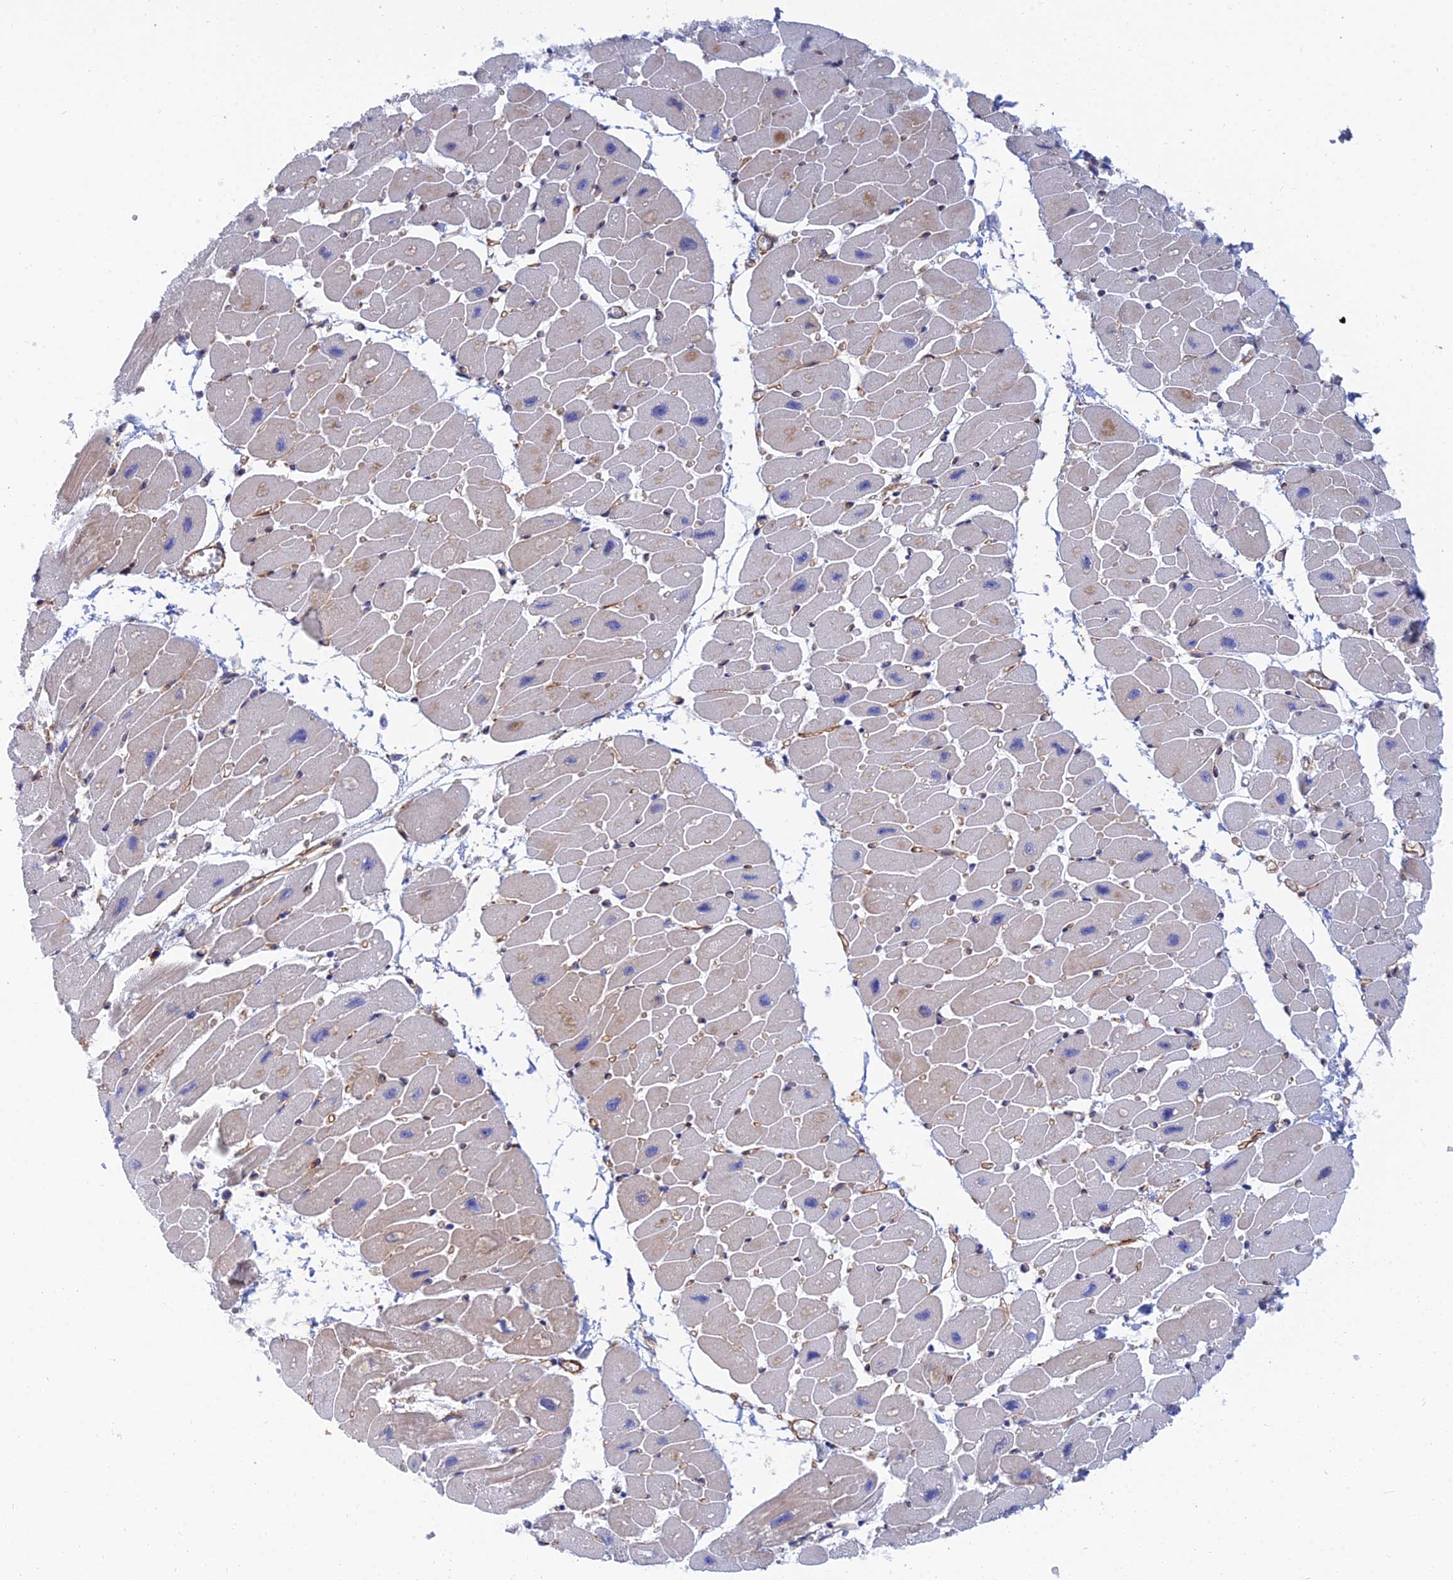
{"staining": {"intensity": "weak", "quantity": "<25%", "location": "cytoplasmic/membranous"}, "tissue": "heart muscle", "cell_type": "Cardiomyocytes", "image_type": "normal", "snomed": [{"axis": "morphology", "description": "Normal tissue, NOS"}, {"axis": "topography", "description": "Heart"}], "caption": "Immunohistochemical staining of unremarkable human heart muscle exhibits no significant staining in cardiomyocytes.", "gene": "TRIM43B", "patient": {"sex": "female", "age": 54}}